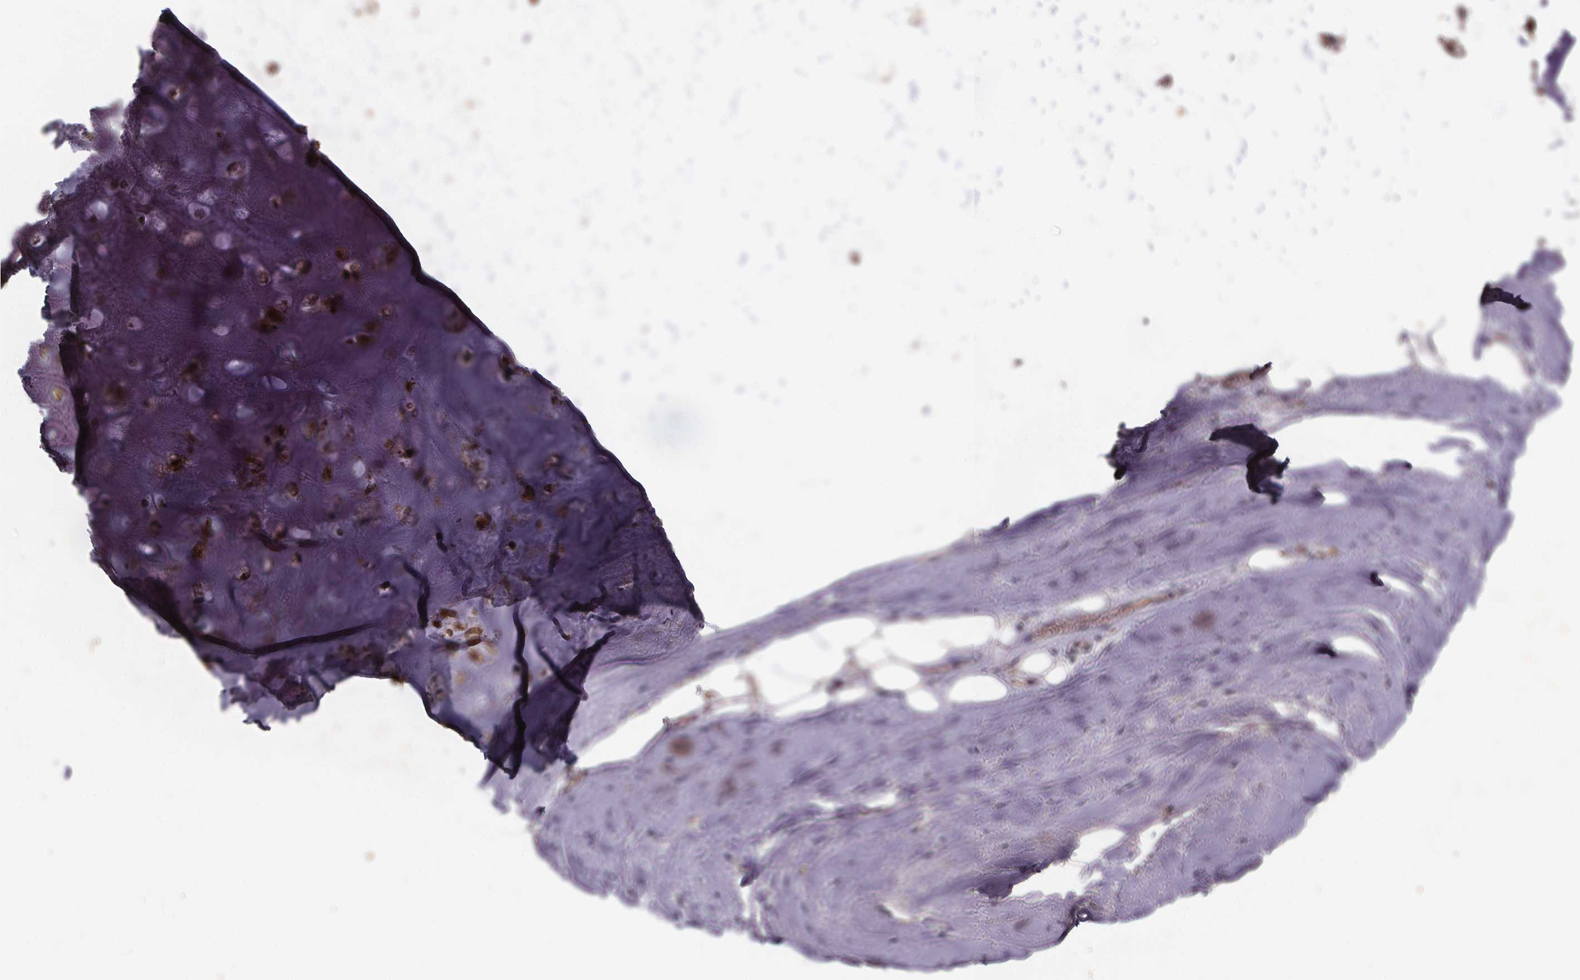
{"staining": {"intensity": "negative", "quantity": "none", "location": "none"}, "tissue": "adipose tissue", "cell_type": "Adipocytes", "image_type": "normal", "snomed": [{"axis": "morphology", "description": "Normal tissue, NOS"}, {"axis": "topography", "description": "Cartilage tissue"}], "caption": "High magnification brightfield microscopy of unremarkable adipose tissue stained with DAB (brown) and counterstained with hematoxylin (blue): adipocytes show no significant staining. (Brightfield microscopy of DAB IHC at high magnification).", "gene": "FASTKD3", "patient": {"sex": "male", "age": 57}}